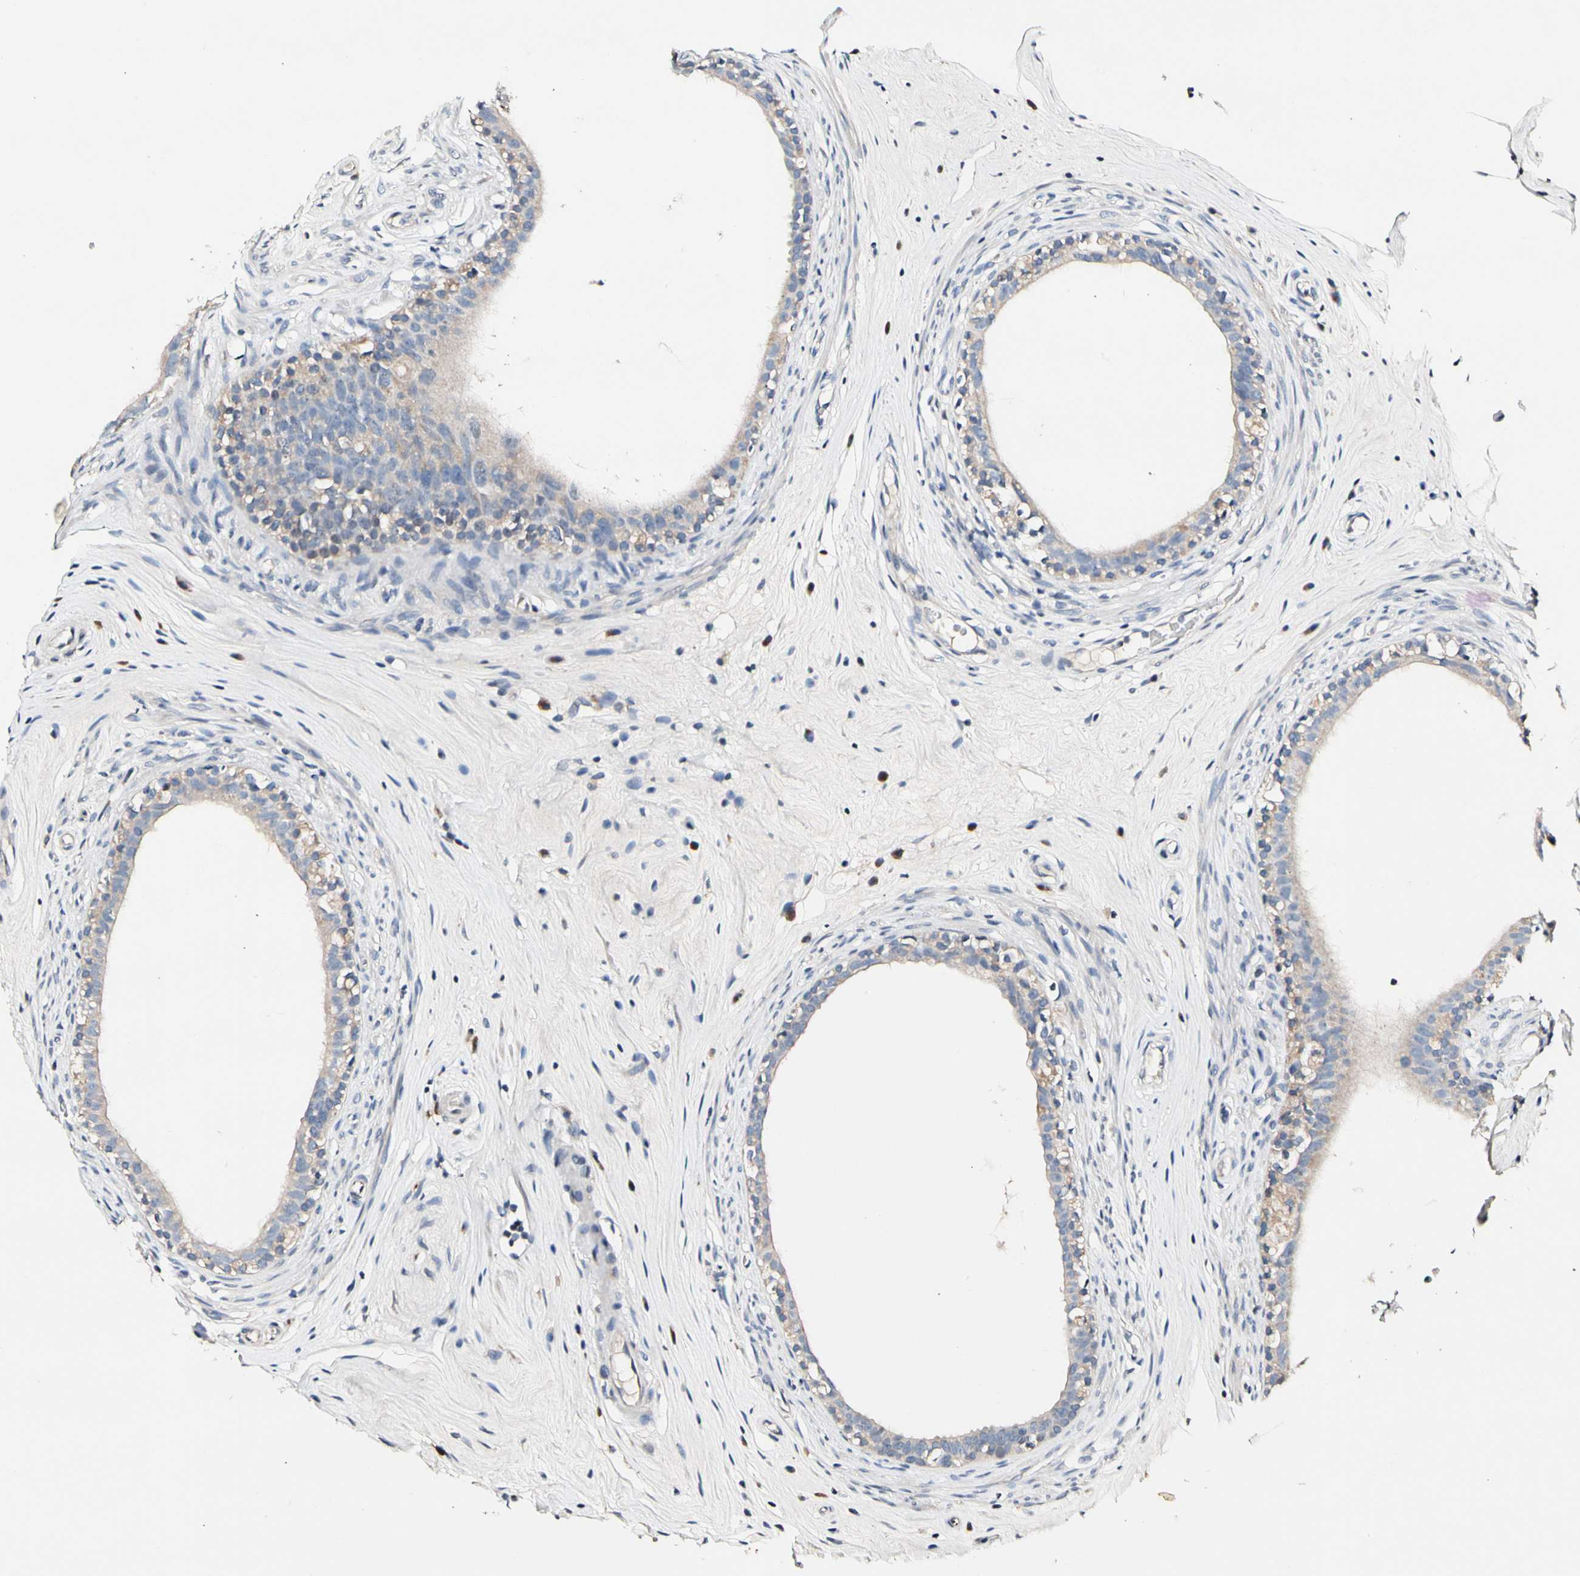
{"staining": {"intensity": "weak", "quantity": "25%-75%", "location": "cytoplasmic/membranous"}, "tissue": "epididymis", "cell_type": "Glandular cells", "image_type": "normal", "snomed": [{"axis": "morphology", "description": "Normal tissue, NOS"}, {"axis": "morphology", "description": "Inflammation, NOS"}, {"axis": "topography", "description": "Epididymis"}], "caption": "The image displays a brown stain indicating the presence of a protein in the cytoplasmic/membranous of glandular cells in epididymis. The staining was performed using DAB (3,3'-diaminobenzidine) to visualize the protein expression in brown, while the nuclei were stained in blue with hematoxylin (Magnification: 20x).", "gene": "SOX30", "patient": {"sex": "male", "age": 84}}